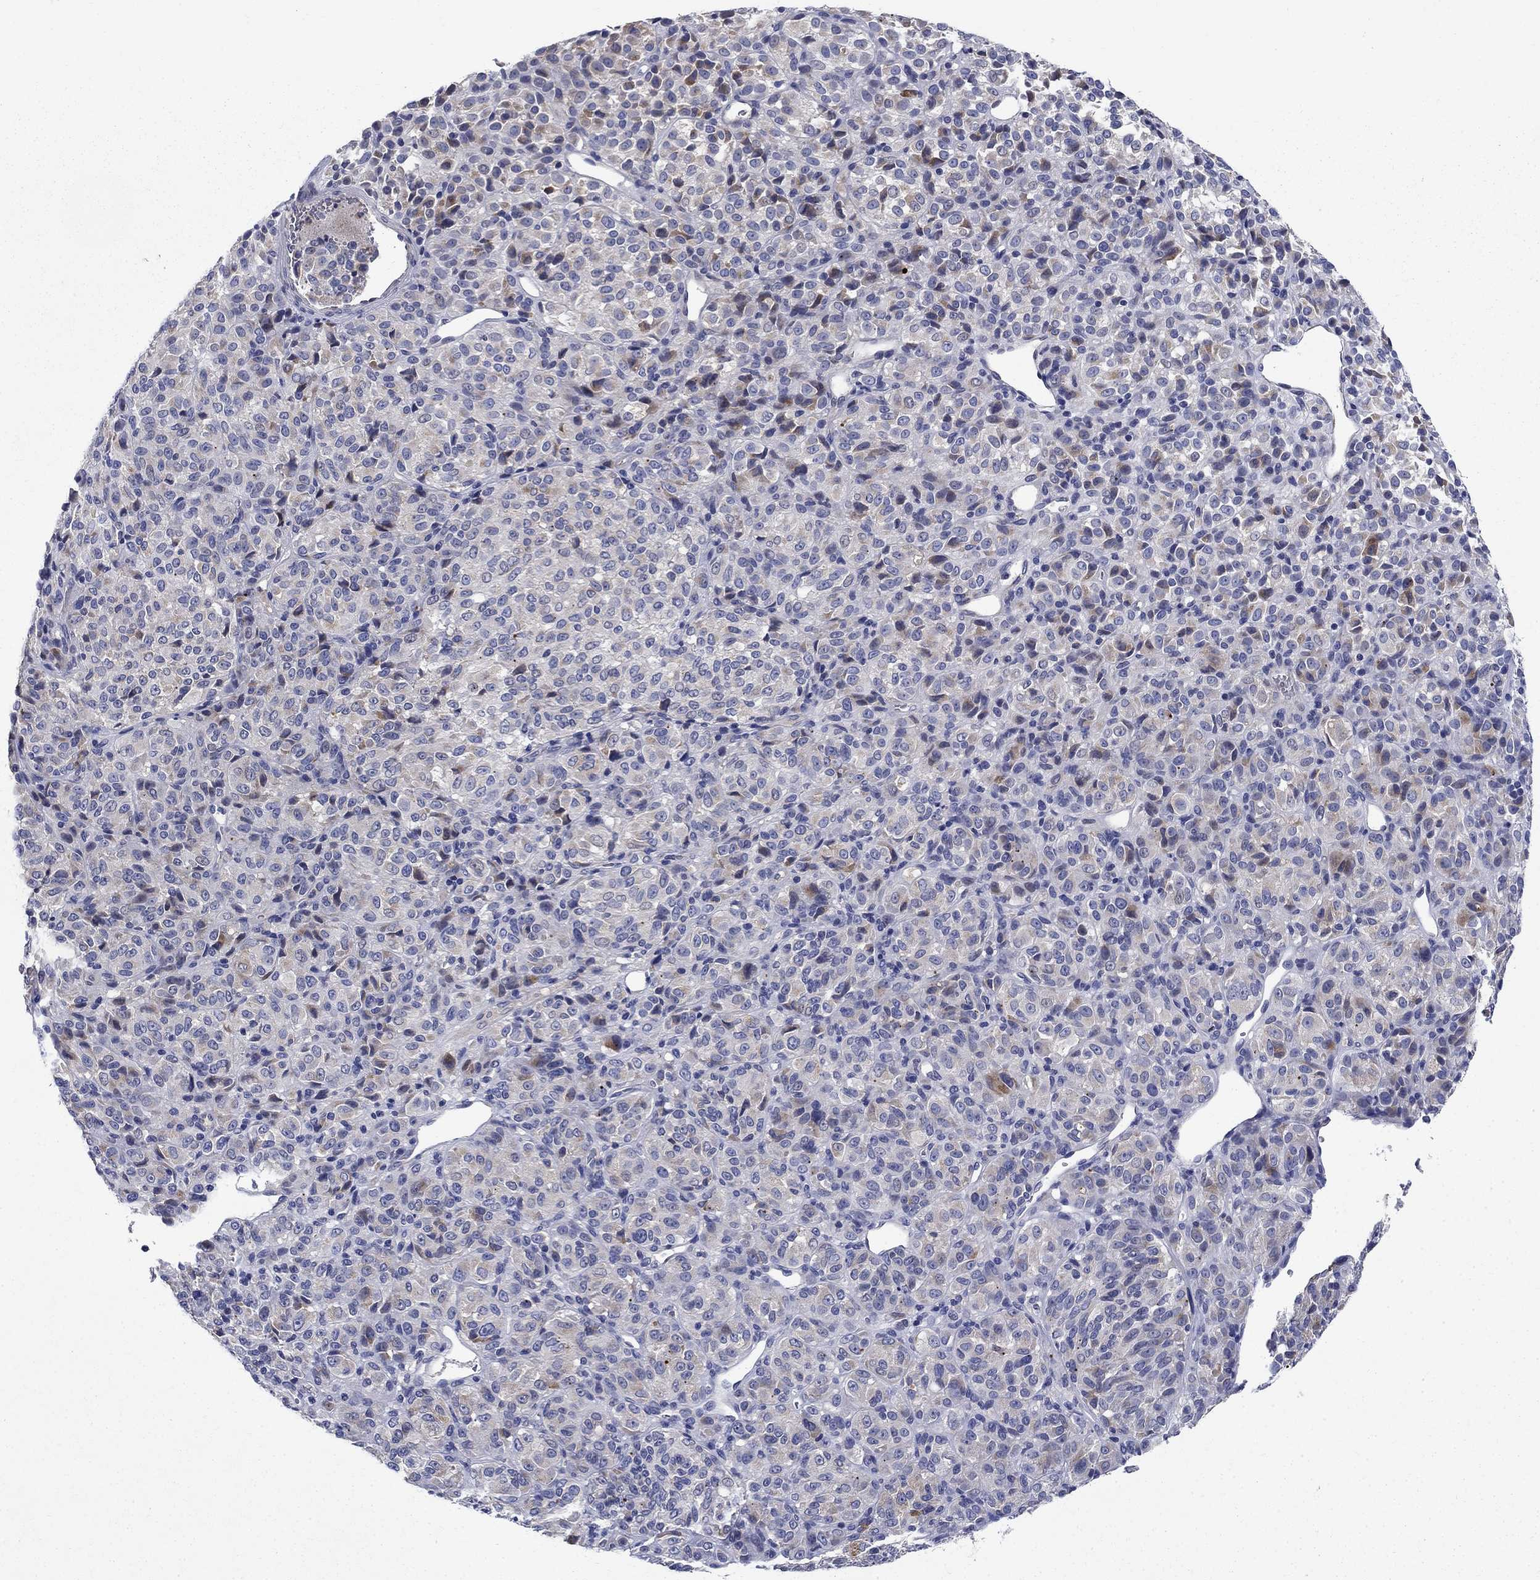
{"staining": {"intensity": "weak", "quantity": "<25%", "location": "cytoplasmic/membranous"}, "tissue": "melanoma", "cell_type": "Tumor cells", "image_type": "cancer", "snomed": [{"axis": "morphology", "description": "Malignant melanoma, Metastatic site"}, {"axis": "topography", "description": "Brain"}], "caption": "DAB (3,3'-diaminobenzidine) immunohistochemical staining of human melanoma displays no significant positivity in tumor cells. (Stains: DAB IHC with hematoxylin counter stain, Microscopy: brightfield microscopy at high magnification).", "gene": "STAB2", "patient": {"sex": "female", "age": 56}}